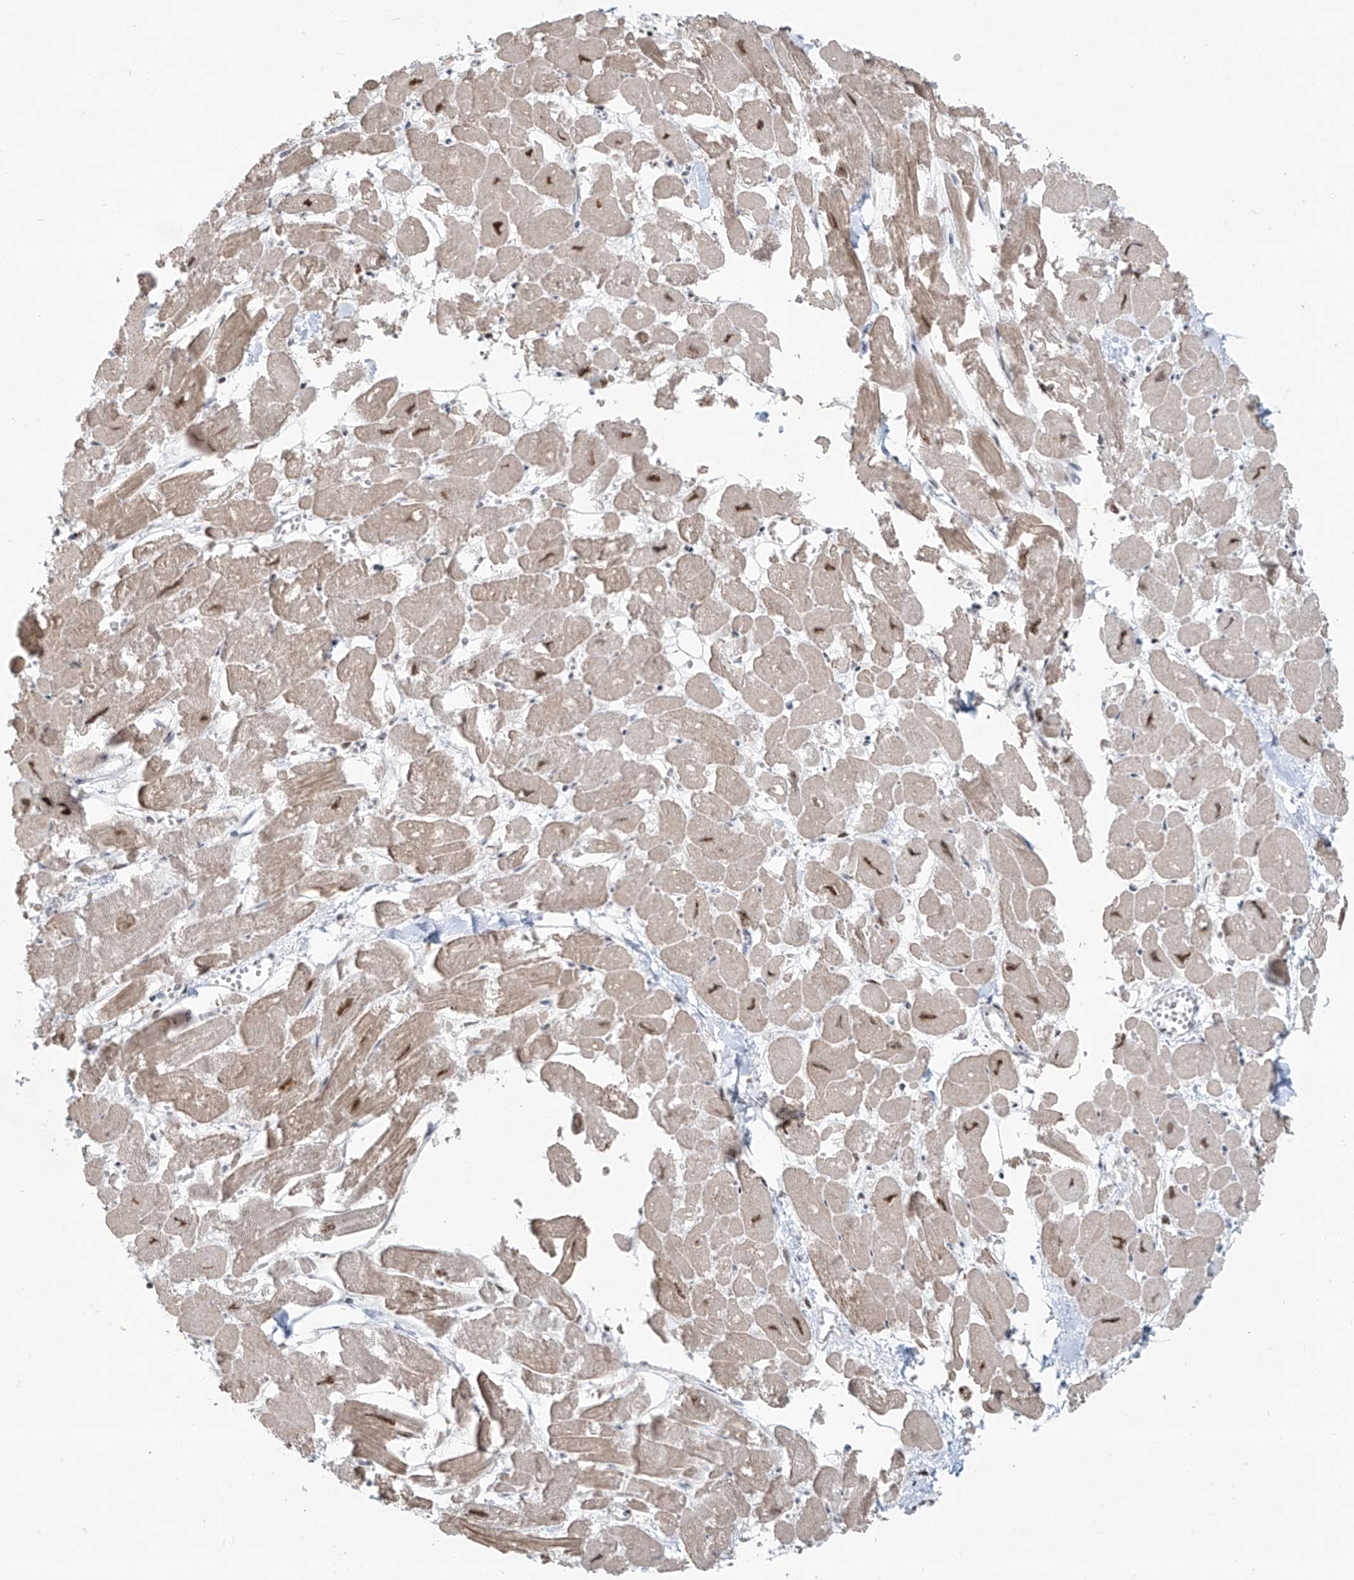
{"staining": {"intensity": "moderate", "quantity": ">75%", "location": "nuclear"}, "tissue": "heart muscle", "cell_type": "Cardiomyocytes", "image_type": "normal", "snomed": [{"axis": "morphology", "description": "Normal tissue, NOS"}, {"axis": "topography", "description": "Heart"}], "caption": "DAB immunohistochemical staining of normal heart muscle reveals moderate nuclear protein positivity in approximately >75% of cardiomyocytes.", "gene": "PPAT", "patient": {"sex": "male", "age": 54}}